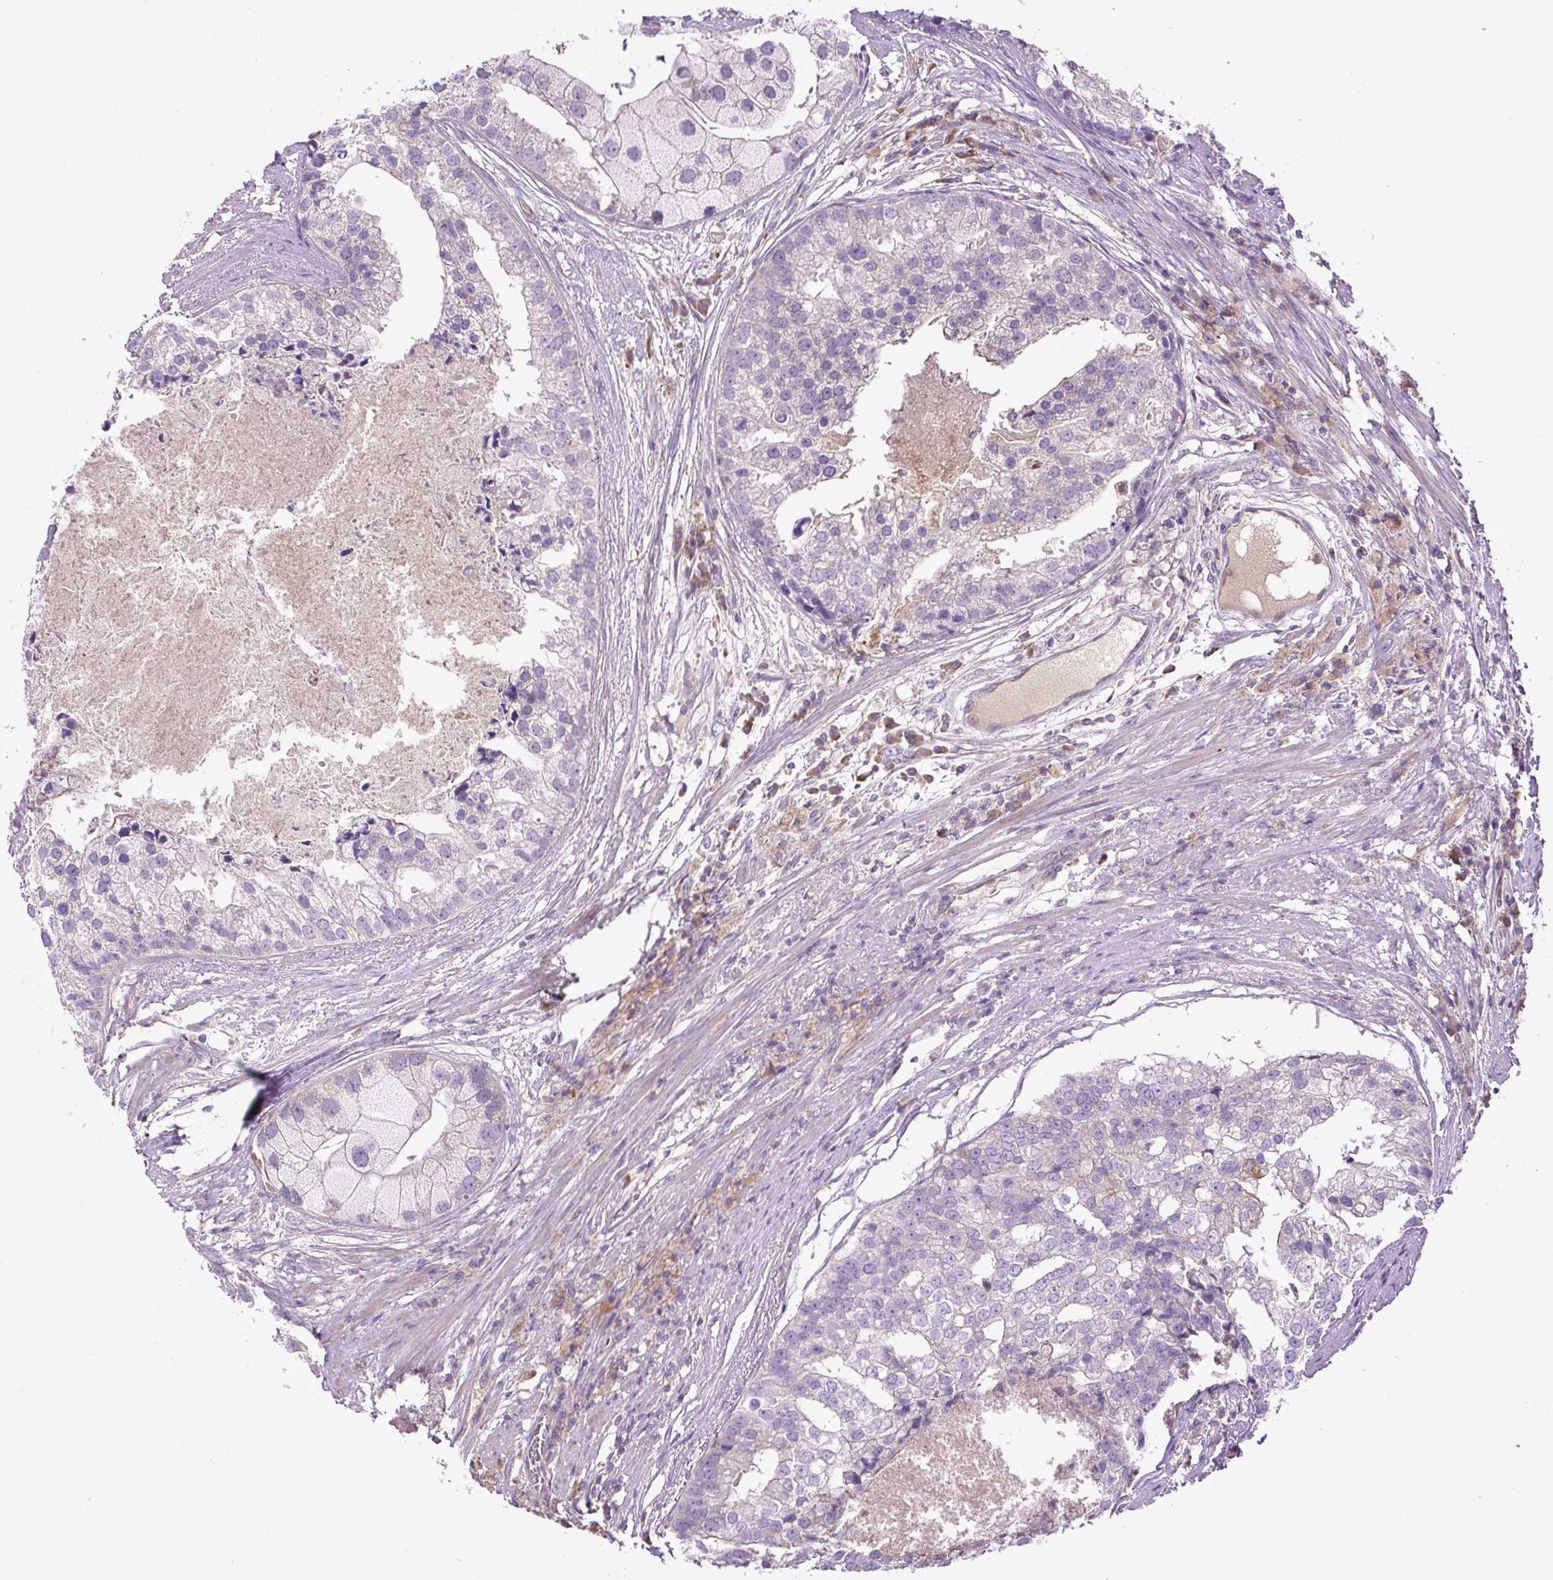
{"staining": {"intensity": "negative", "quantity": "none", "location": "none"}, "tissue": "prostate cancer", "cell_type": "Tumor cells", "image_type": "cancer", "snomed": [{"axis": "morphology", "description": "Adenocarcinoma, High grade"}, {"axis": "topography", "description": "Prostate"}], "caption": "Immunohistochemical staining of human prostate adenocarcinoma (high-grade) shows no significant staining in tumor cells.", "gene": "CXCL13", "patient": {"sex": "male", "age": 62}}